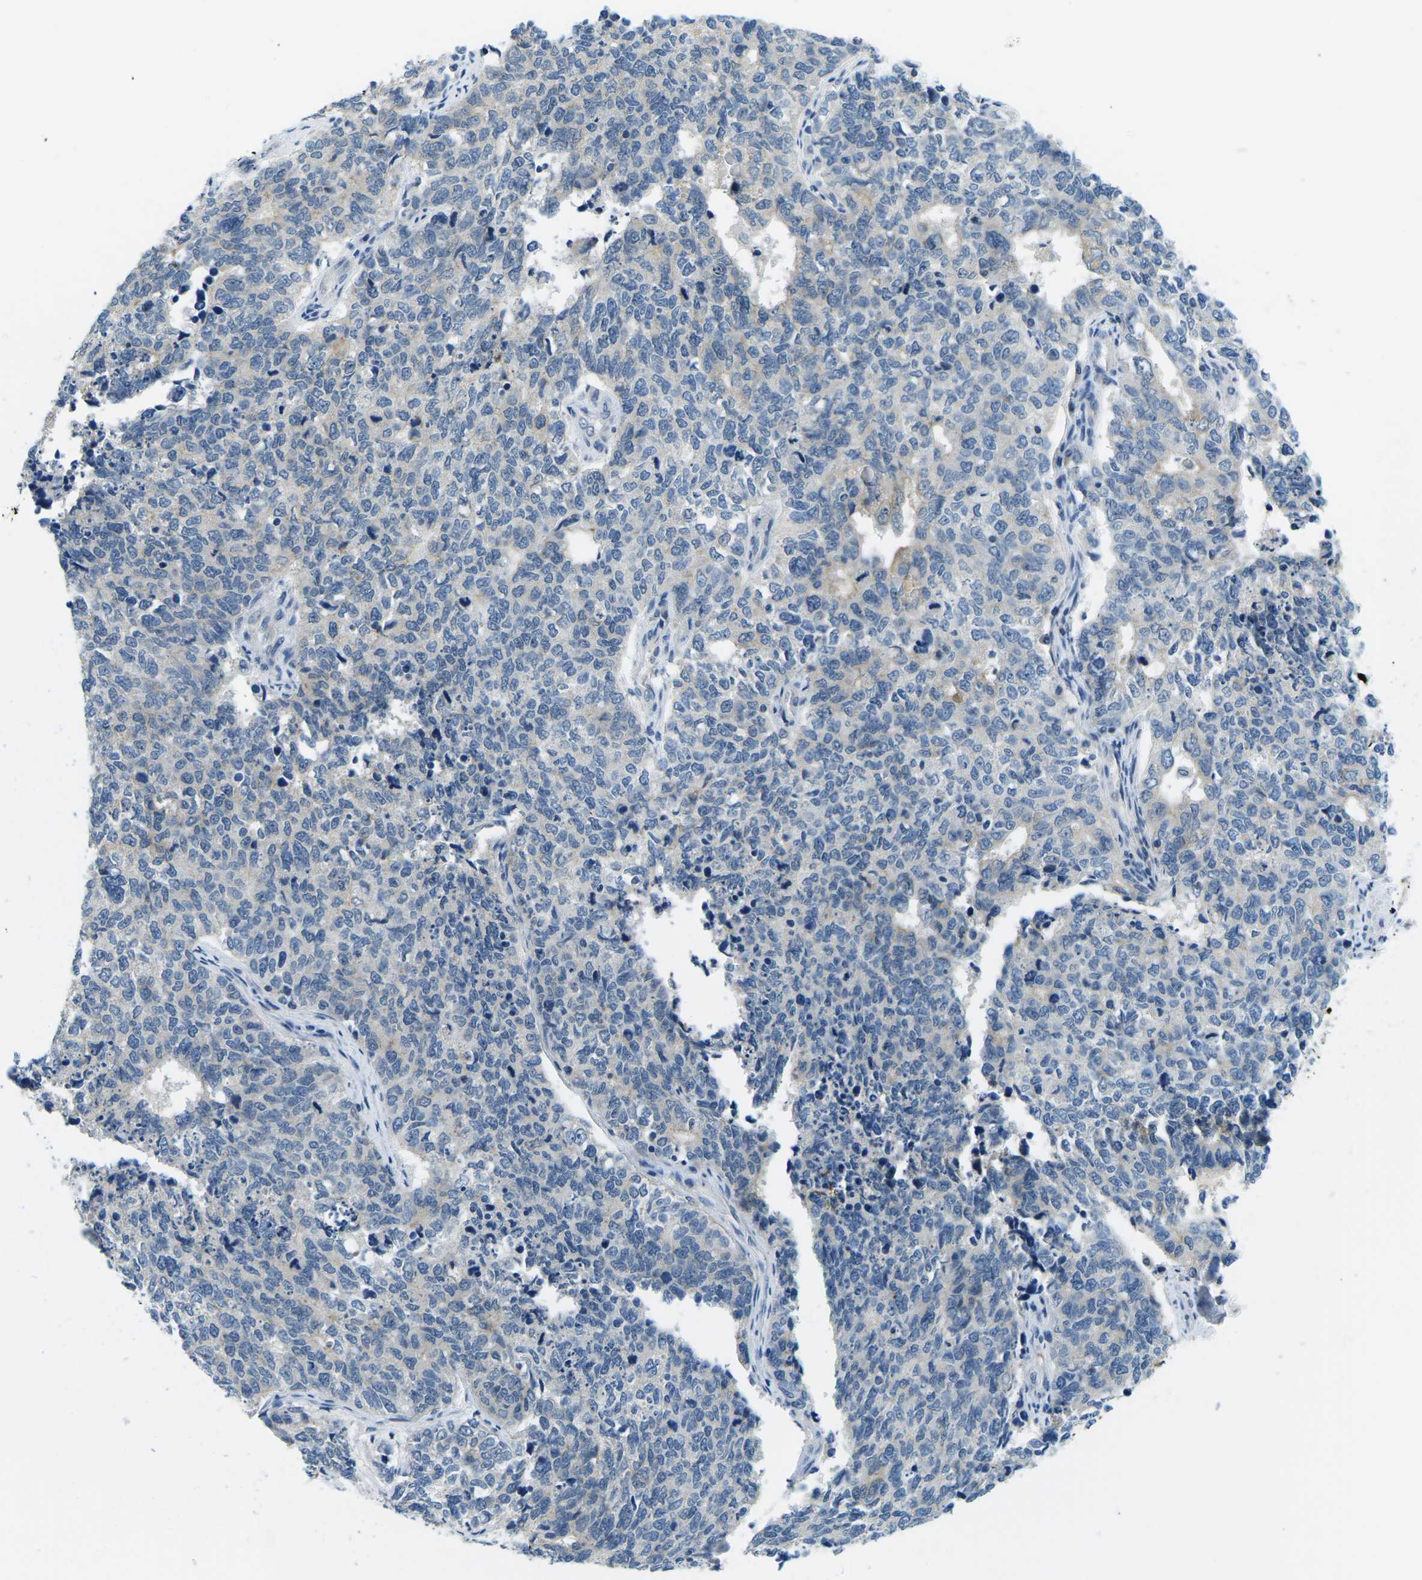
{"staining": {"intensity": "negative", "quantity": "none", "location": "none"}, "tissue": "cervical cancer", "cell_type": "Tumor cells", "image_type": "cancer", "snomed": [{"axis": "morphology", "description": "Squamous cell carcinoma, NOS"}, {"axis": "topography", "description": "Cervix"}], "caption": "The micrograph exhibits no staining of tumor cells in squamous cell carcinoma (cervical).", "gene": "CTNND1", "patient": {"sex": "female", "age": 63}}